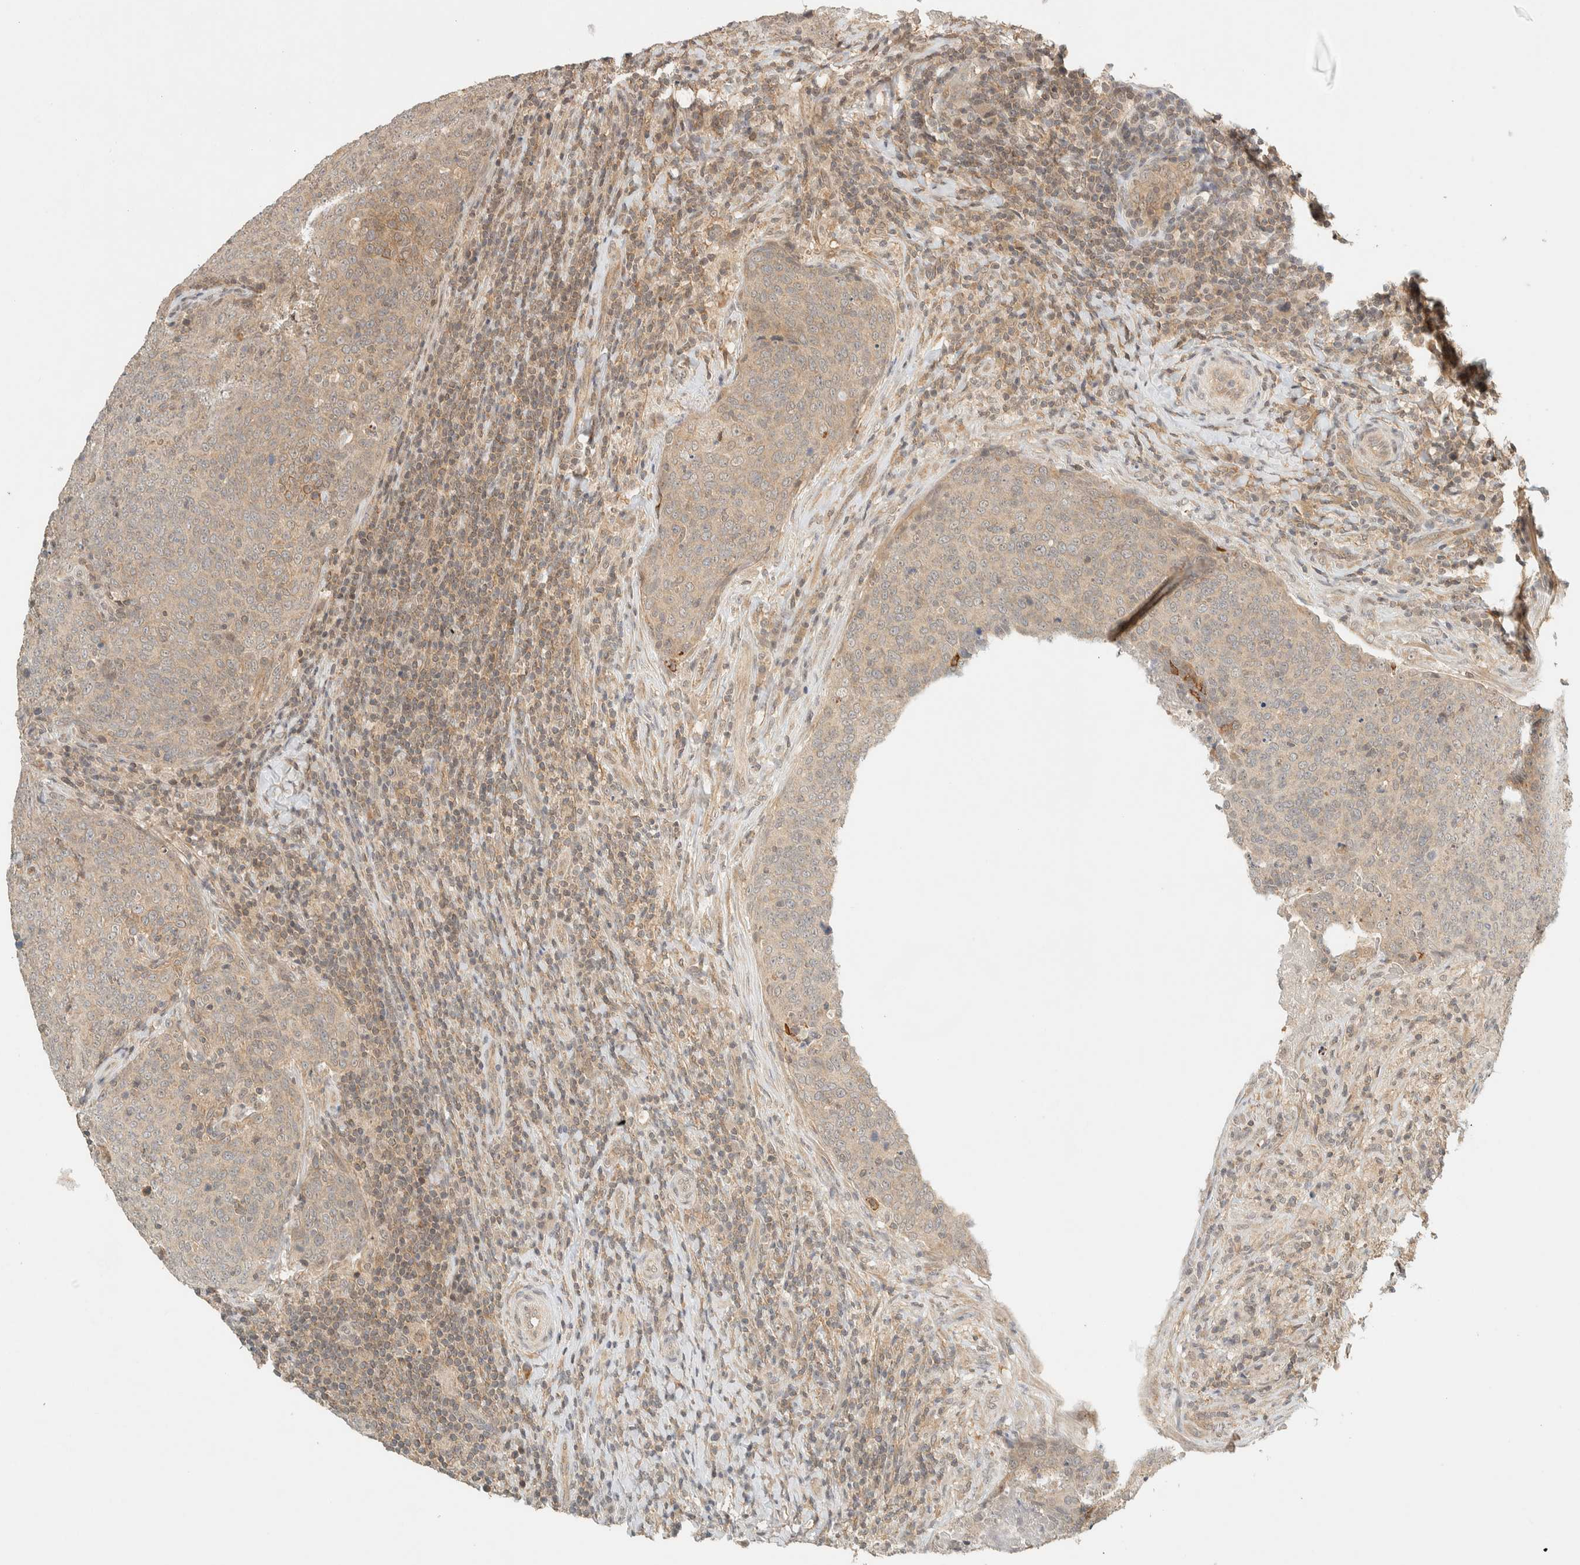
{"staining": {"intensity": "weak", "quantity": "25%-75%", "location": "cytoplasmic/membranous"}, "tissue": "head and neck cancer", "cell_type": "Tumor cells", "image_type": "cancer", "snomed": [{"axis": "morphology", "description": "Squamous cell carcinoma, NOS"}, {"axis": "morphology", "description": "Squamous cell carcinoma, metastatic, NOS"}, {"axis": "topography", "description": "Lymph node"}, {"axis": "topography", "description": "Head-Neck"}], "caption": "Protein staining of head and neck metastatic squamous cell carcinoma tissue shows weak cytoplasmic/membranous positivity in approximately 25%-75% of tumor cells.", "gene": "KIFAP3", "patient": {"sex": "male", "age": 62}}